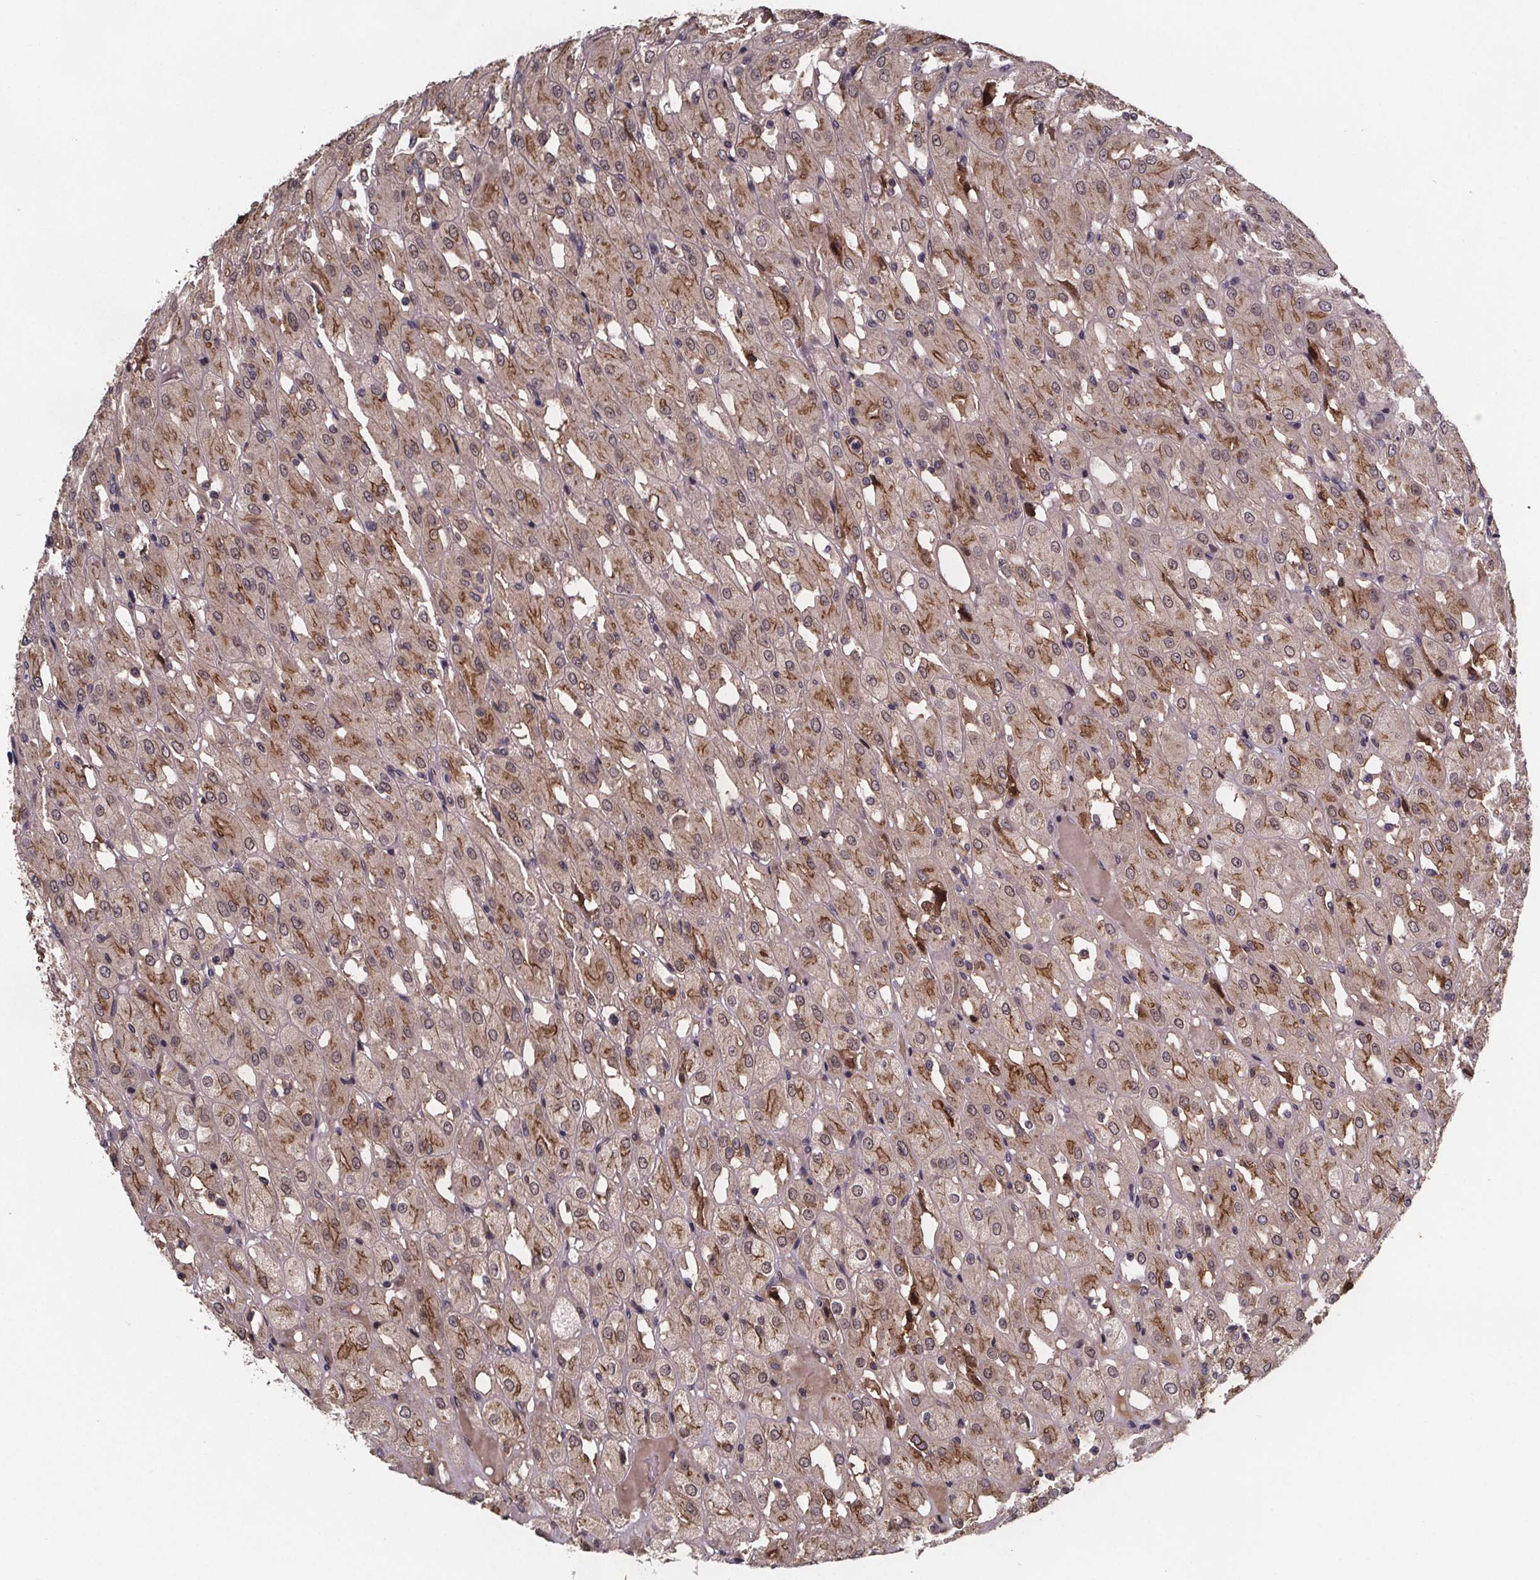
{"staining": {"intensity": "moderate", "quantity": "<25%", "location": "cytoplasmic/membranous"}, "tissue": "renal cancer", "cell_type": "Tumor cells", "image_type": "cancer", "snomed": [{"axis": "morphology", "description": "Adenocarcinoma, NOS"}, {"axis": "topography", "description": "Kidney"}], "caption": "Renal adenocarcinoma was stained to show a protein in brown. There is low levels of moderate cytoplasmic/membranous expression in about <25% of tumor cells.", "gene": "FASTKD3", "patient": {"sex": "male", "age": 72}}